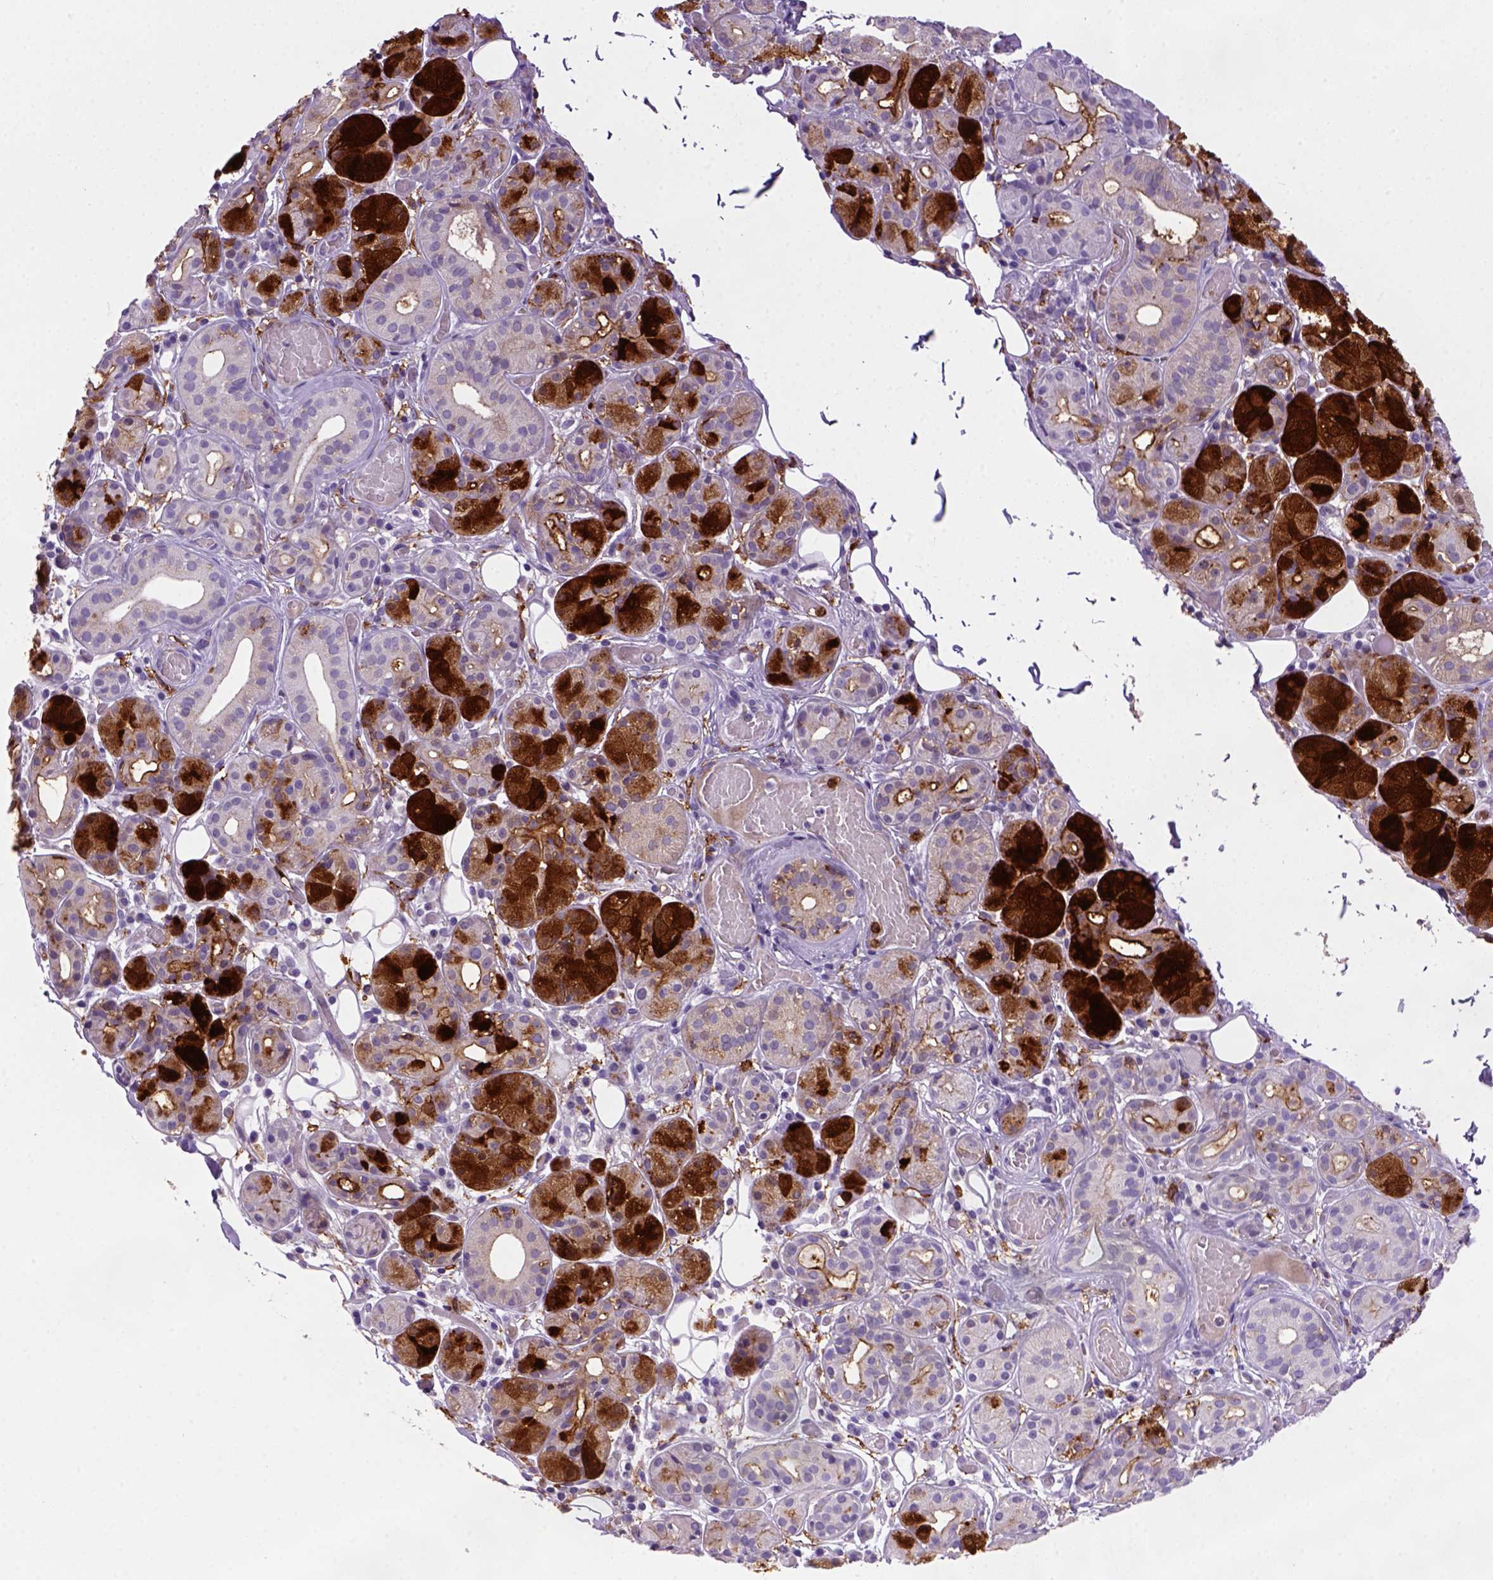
{"staining": {"intensity": "strong", "quantity": "25%-75%", "location": "cytoplasmic/membranous"}, "tissue": "salivary gland", "cell_type": "Glandular cells", "image_type": "normal", "snomed": [{"axis": "morphology", "description": "Normal tissue, NOS"}, {"axis": "topography", "description": "Salivary gland"}, {"axis": "topography", "description": "Peripheral nerve tissue"}], "caption": "Strong cytoplasmic/membranous staining is seen in about 25%-75% of glandular cells in unremarkable salivary gland.", "gene": "CD14", "patient": {"sex": "male", "age": 71}}